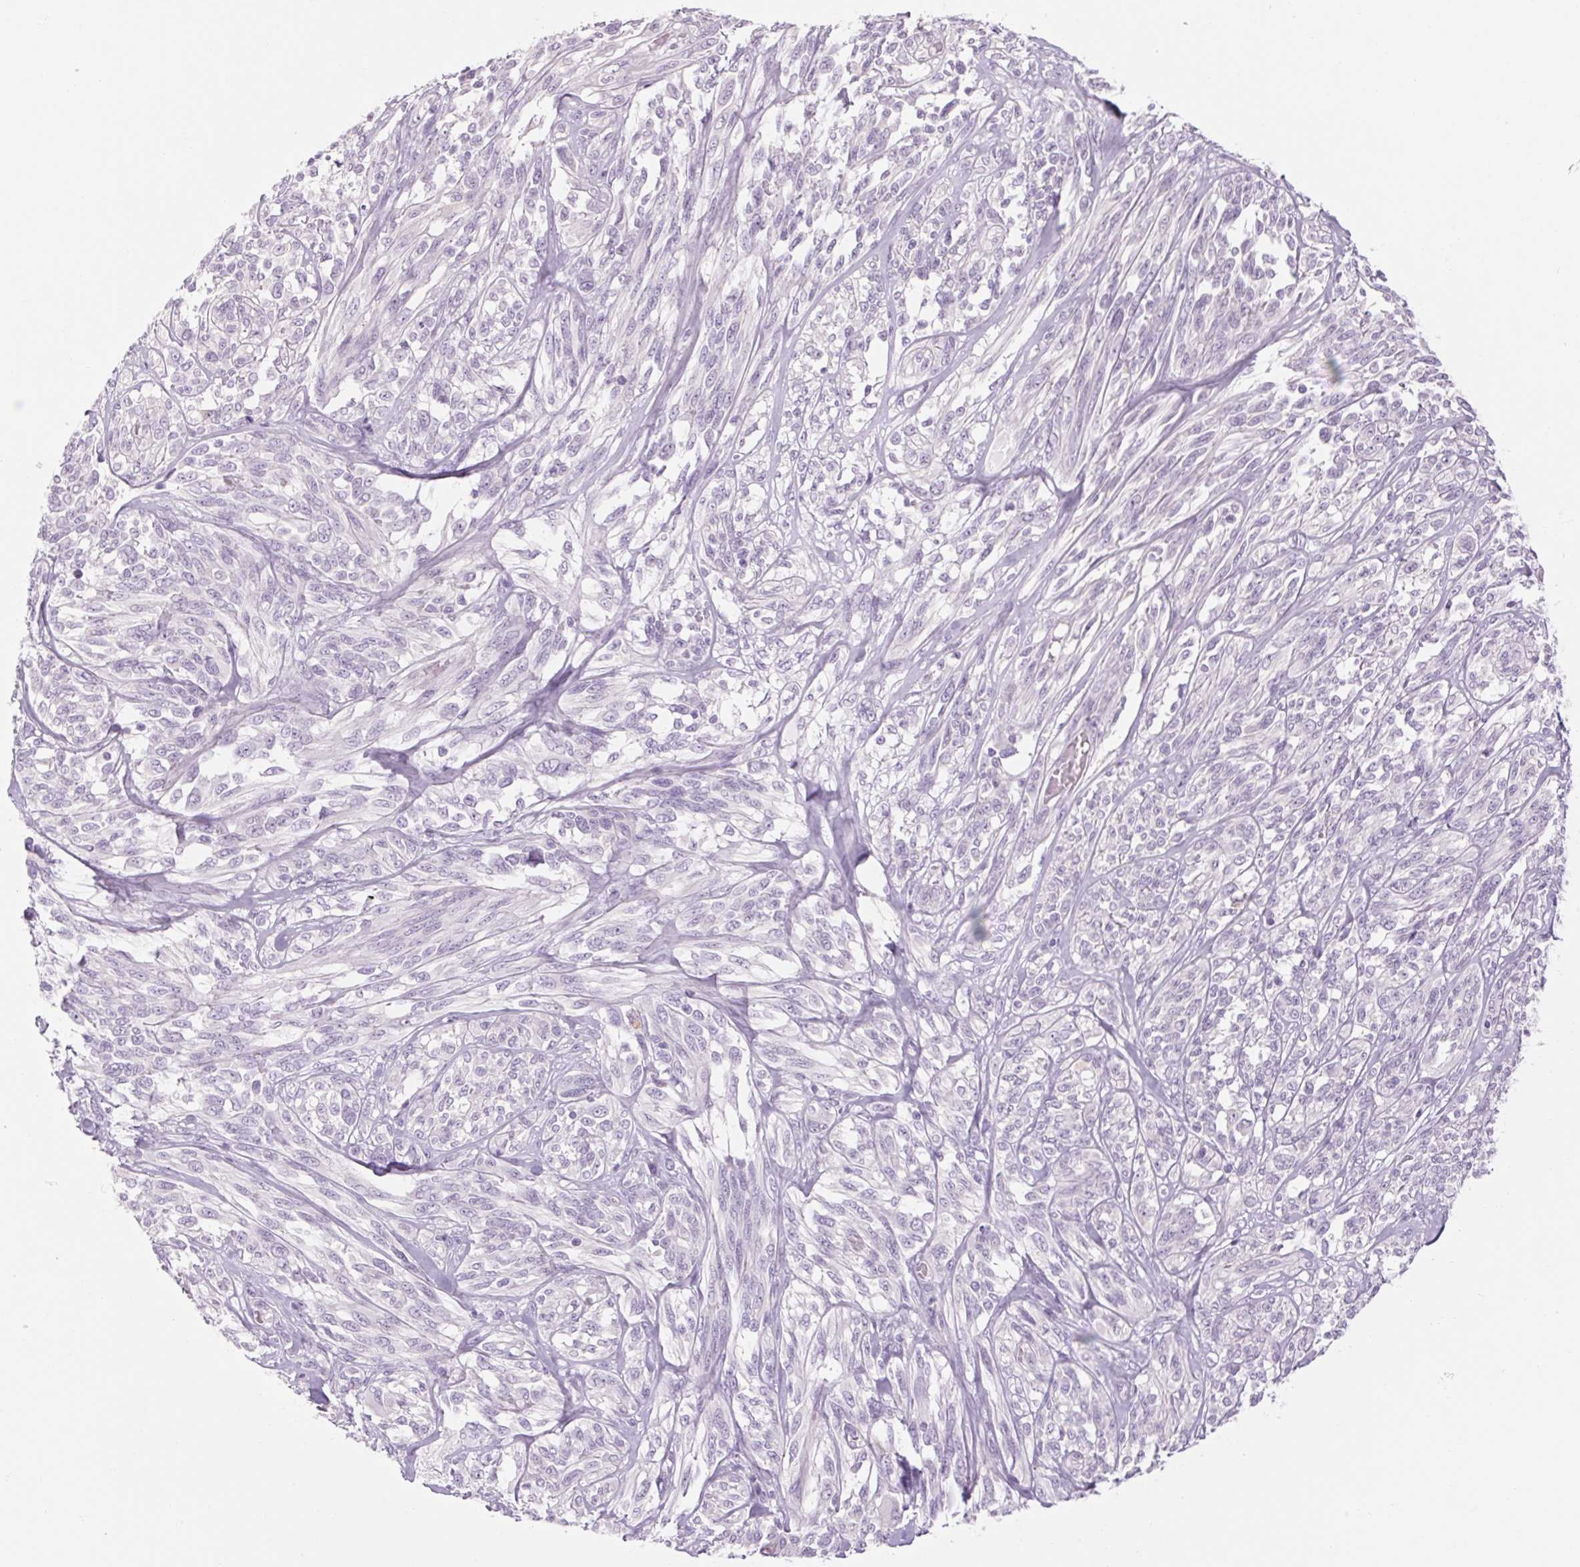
{"staining": {"intensity": "negative", "quantity": "none", "location": "none"}, "tissue": "melanoma", "cell_type": "Tumor cells", "image_type": "cancer", "snomed": [{"axis": "morphology", "description": "Malignant melanoma, NOS"}, {"axis": "topography", "description": "Skin"}], "caption": "Immunohistochemical staining of malignant melanoma exhibits no significant staining in tumor cells.", "gene": "RPTN", "patient": {"sex": "female", "age": 91}}